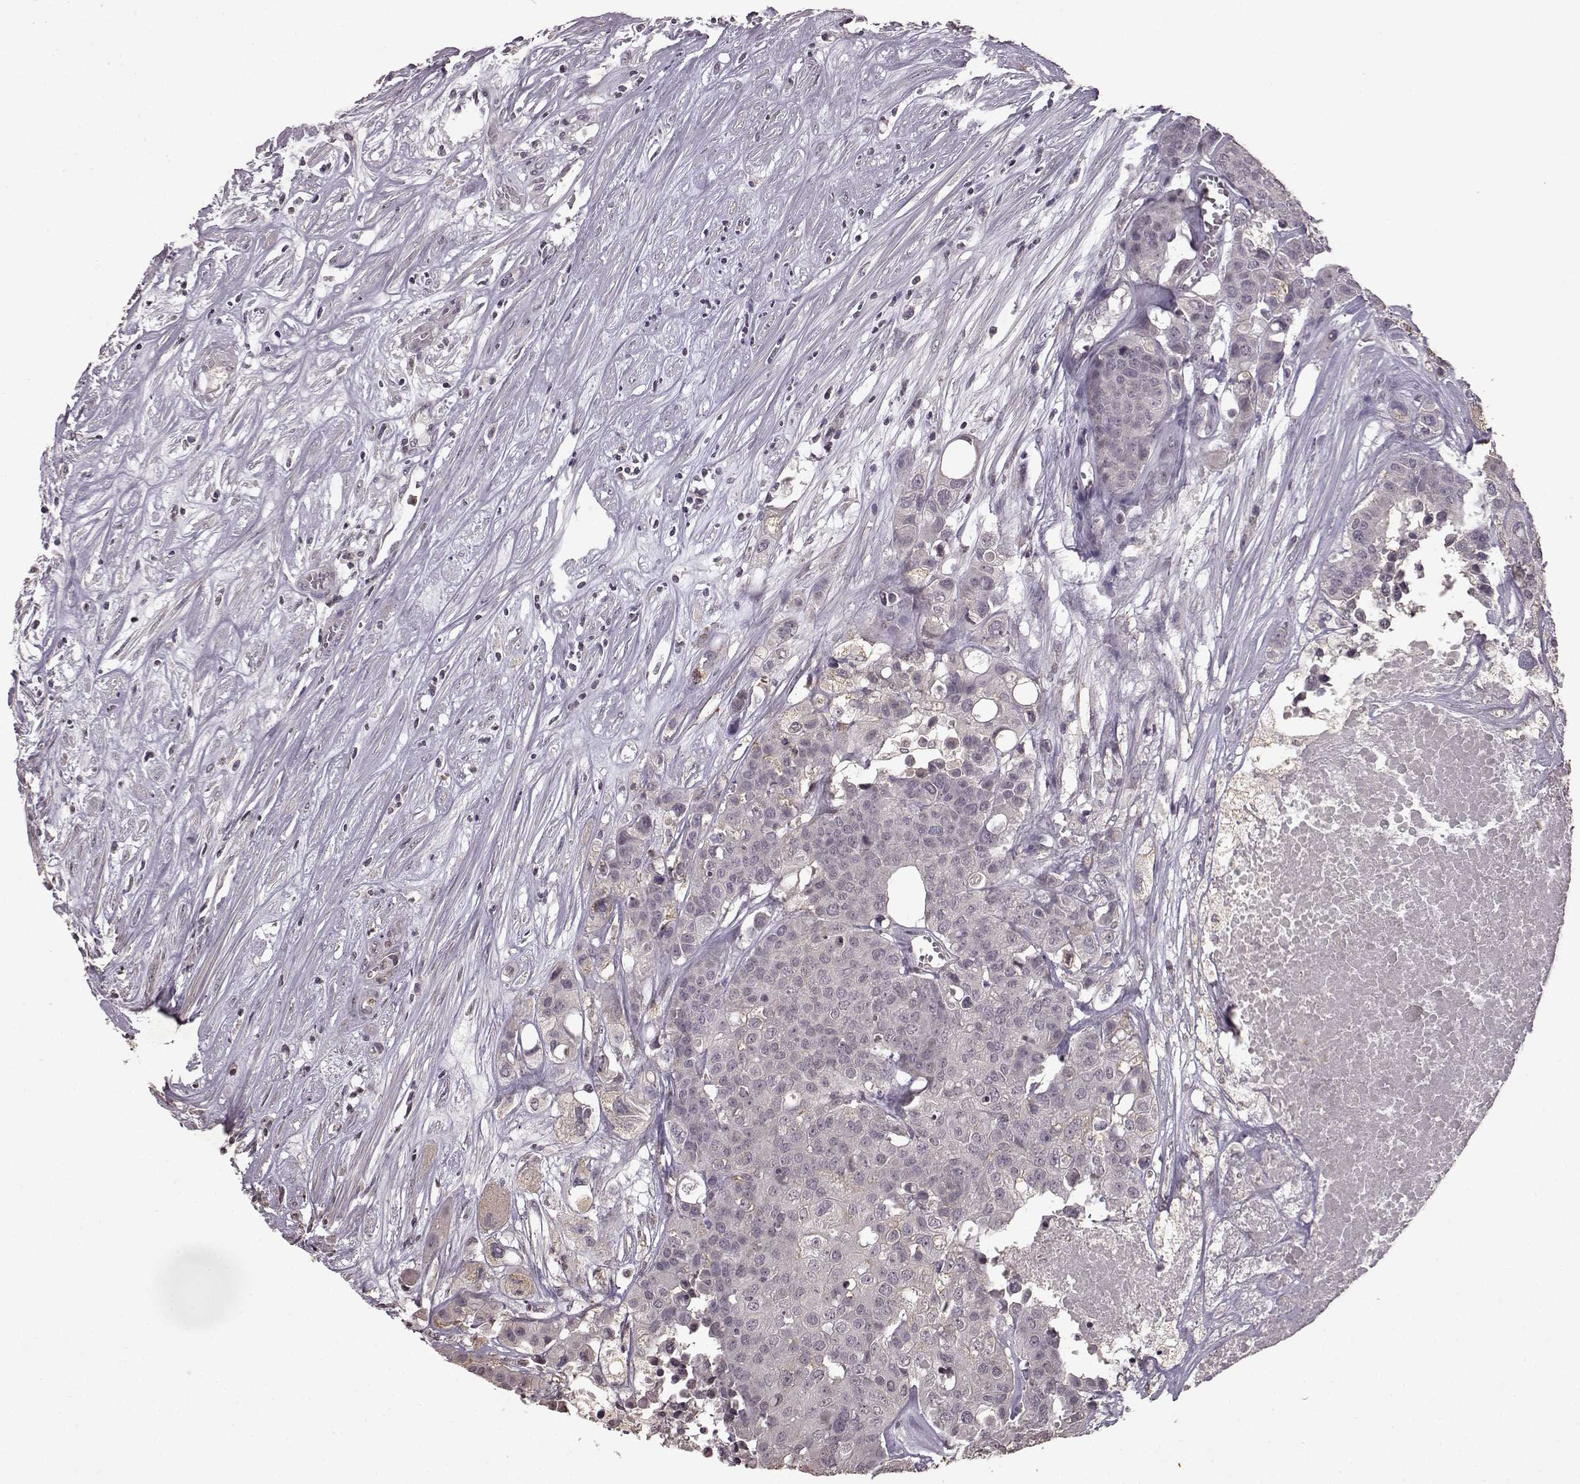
{"staining": {"intensity": "negative", "quantity": "none", "location": "none"}, "tissue": "carcinoid", "cell_type": "Tumor cells", "image_type": "cancer", "snomed": [{"axis": "morphology", "description": "Carcinoid, malignant, NOS"}, {"axis": "topography", "description": "Colon"}], "caption": "Immunohistochemistry (IHC) of human carcinoid displays no positivity in tumor cells.", "gene": "LHB", "patient": {"sex": "male", "age": 81}}